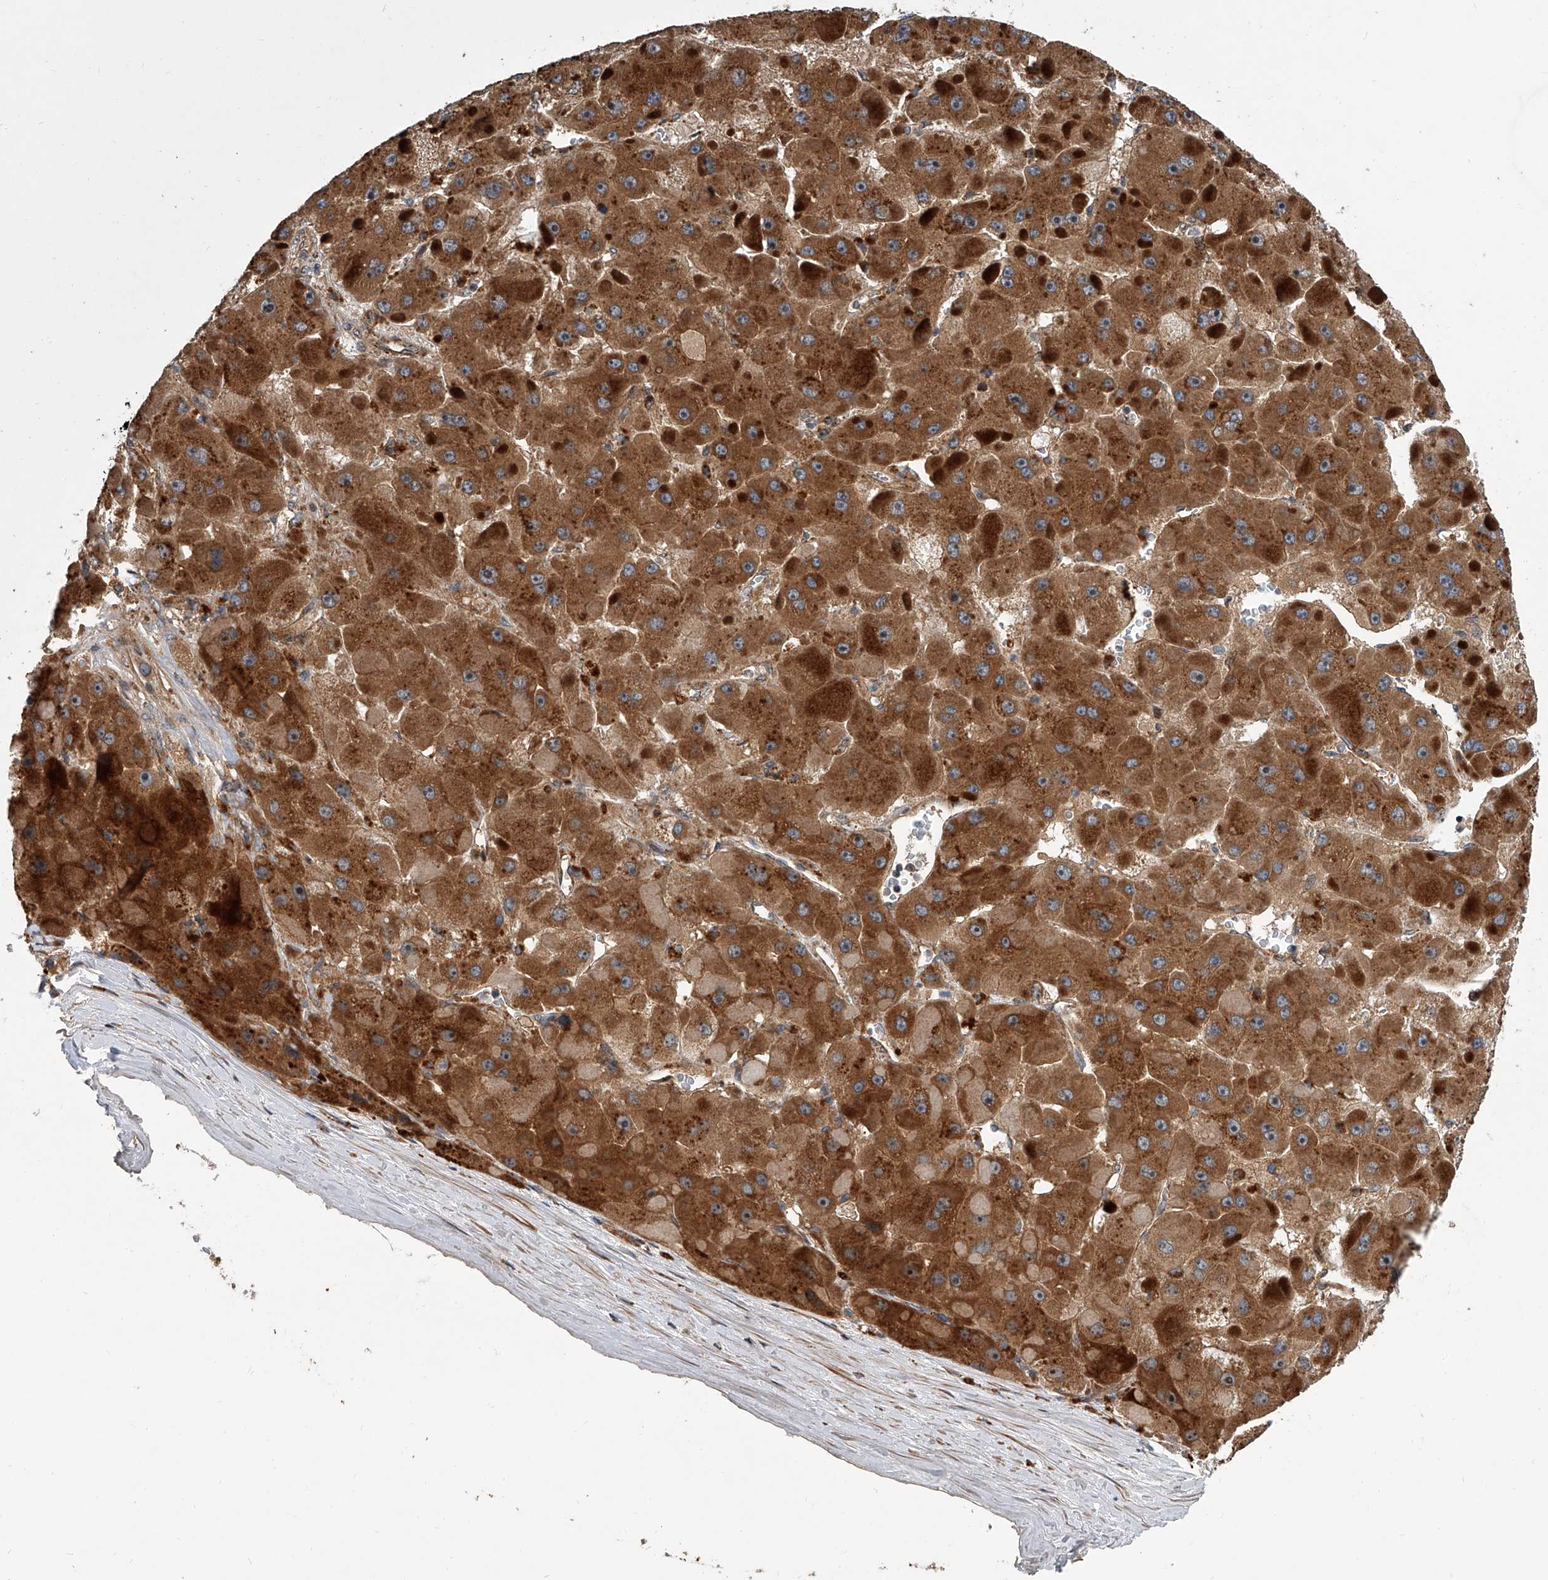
{"staining": {"intensity": "strong", "quantity": ">75%", "location": "cytoplasmic/membranous"}, "tissue": "liver cancer", "cell_type": "Tumor cells", "image_type": "cancer", "snomed": [{"axis": "morphology", "description": "Carcinoma, Hepatocellular, NOS"}, {"axis": "topography", "description": "Liver"}], "caption": "Brown immunohistochemical staining in liver hepatocellular carcinoma shows strong cytoplasmic/membranous positivity in about >75% of tumor cells. (Stains: DAB (3,3'-diaminobenzidine) in brown, nuclei in blue, Microscopy: brightfield microscopy at high magnification).", "gene": "USP47", "patient": {"sex": "female", "age": 73}}